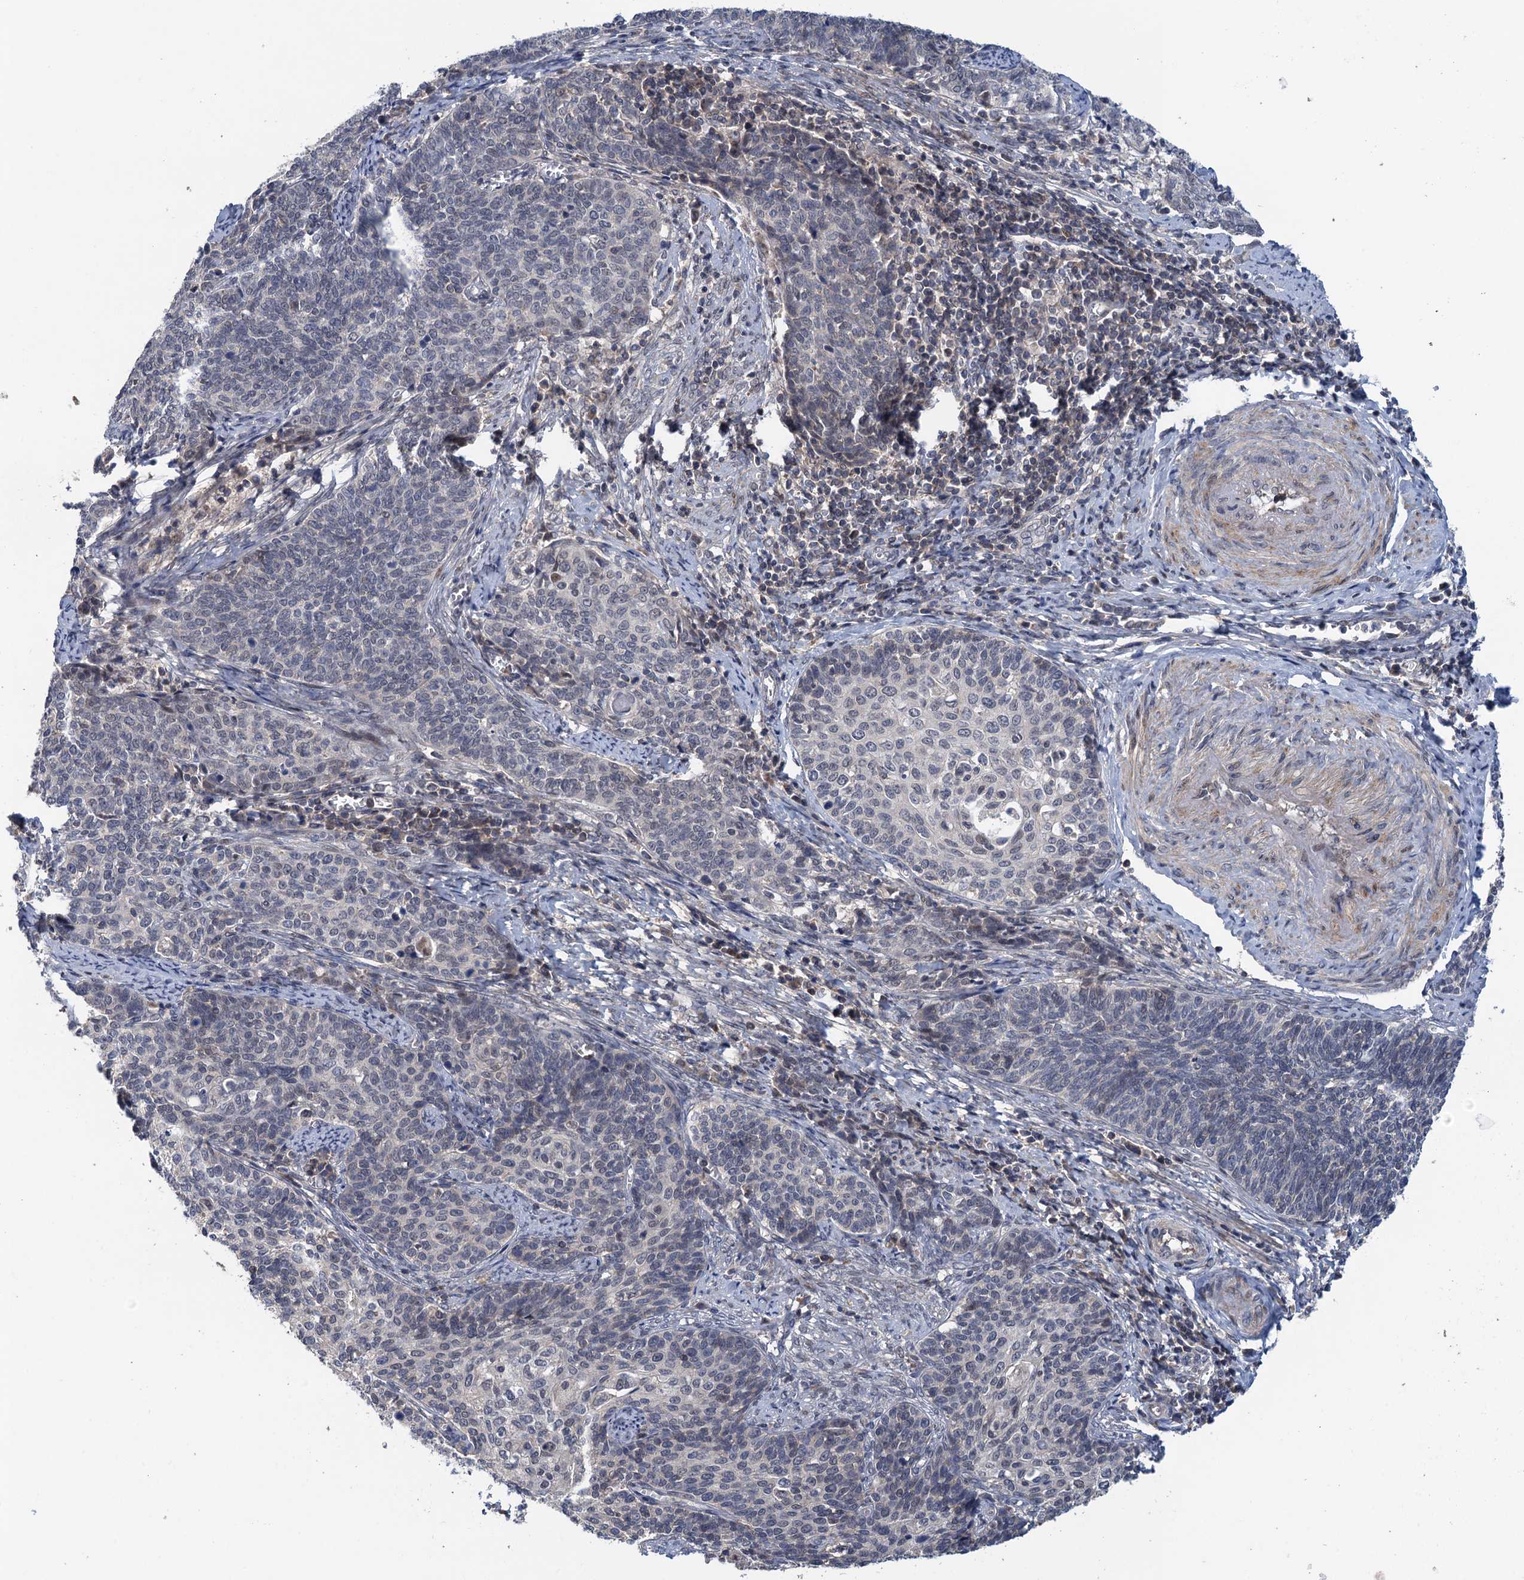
{"staining": {"intensity": "negative", "quantity": "none", "location": "none"}, "tissue": "cervical cancer", "cell_type": "Tumor cells", "image_type": "cancer", "snomed": [{"axis": "morphology", "description": "Squamous cell carcinoma, NOS"}, {"axis": "topography", "description": "Cervix"}], "caption": "DAB (3,3'-diaminobenzidine) immunohistochemical staining of human cervical cancer demonstrates no significant staining in tumor cells.", "gene": "MDM1", "patient": {"sex": "female", "age": 39}}